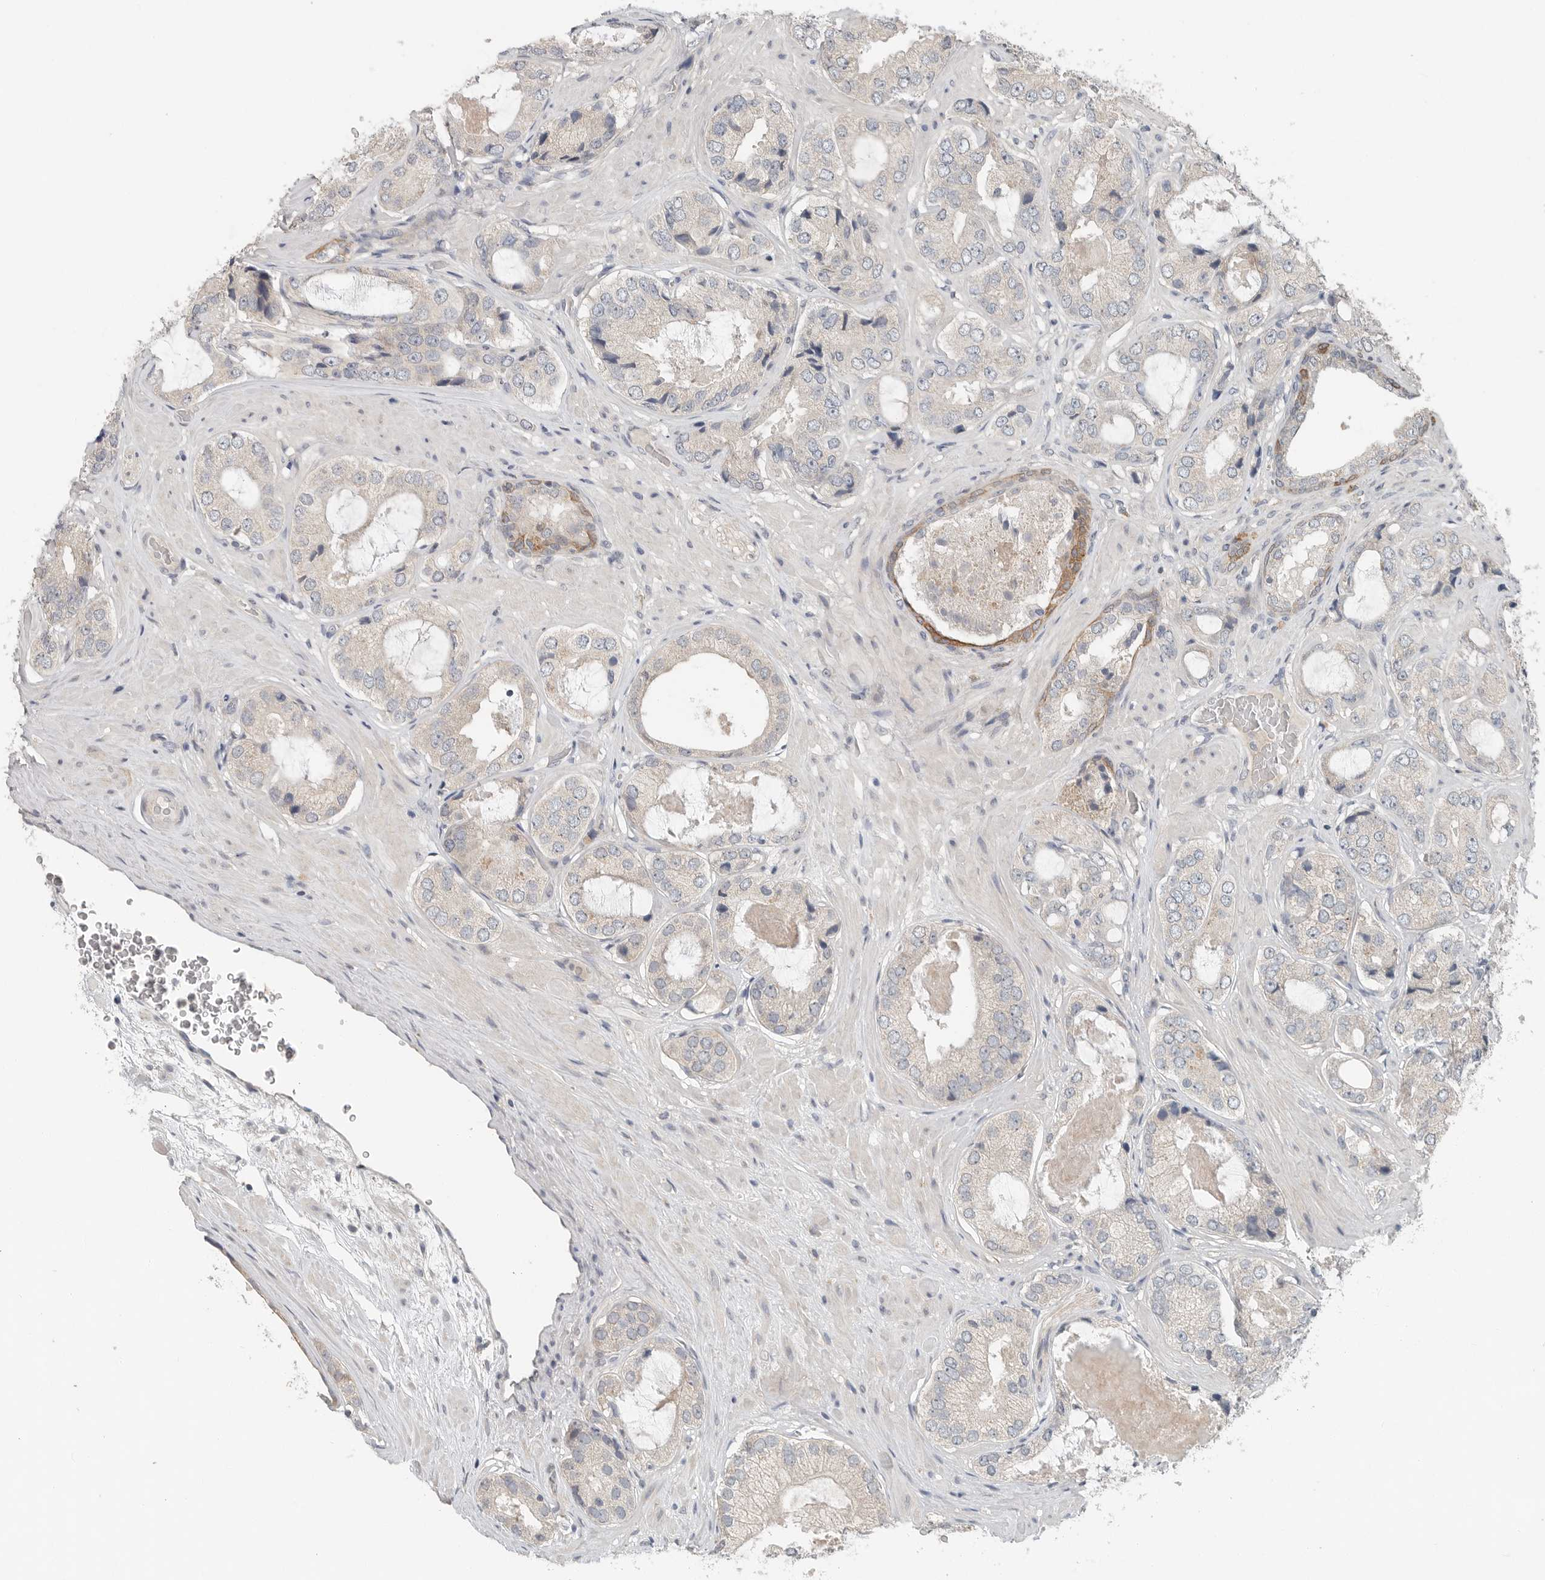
{"staining": {"intensity": "negative", "quantity": "none", "location": "none"}, "tissue": "prostate cancer", "cell_type": "Tumor cells", "image_type": "cancer", "snomed": [{"axis": "morphology", "description": "Adenocarcinoma, High grade"}, {"axis": "topography", "description": "Prostate"}], "caption": "The immunohistochemistry micrograph has no significant positivity in tumor cells of adenocarcinoma (high-grade) (prostate) tissue.", "gene": "FCRLB", "patient": {"sex": "male", "age": 59}}